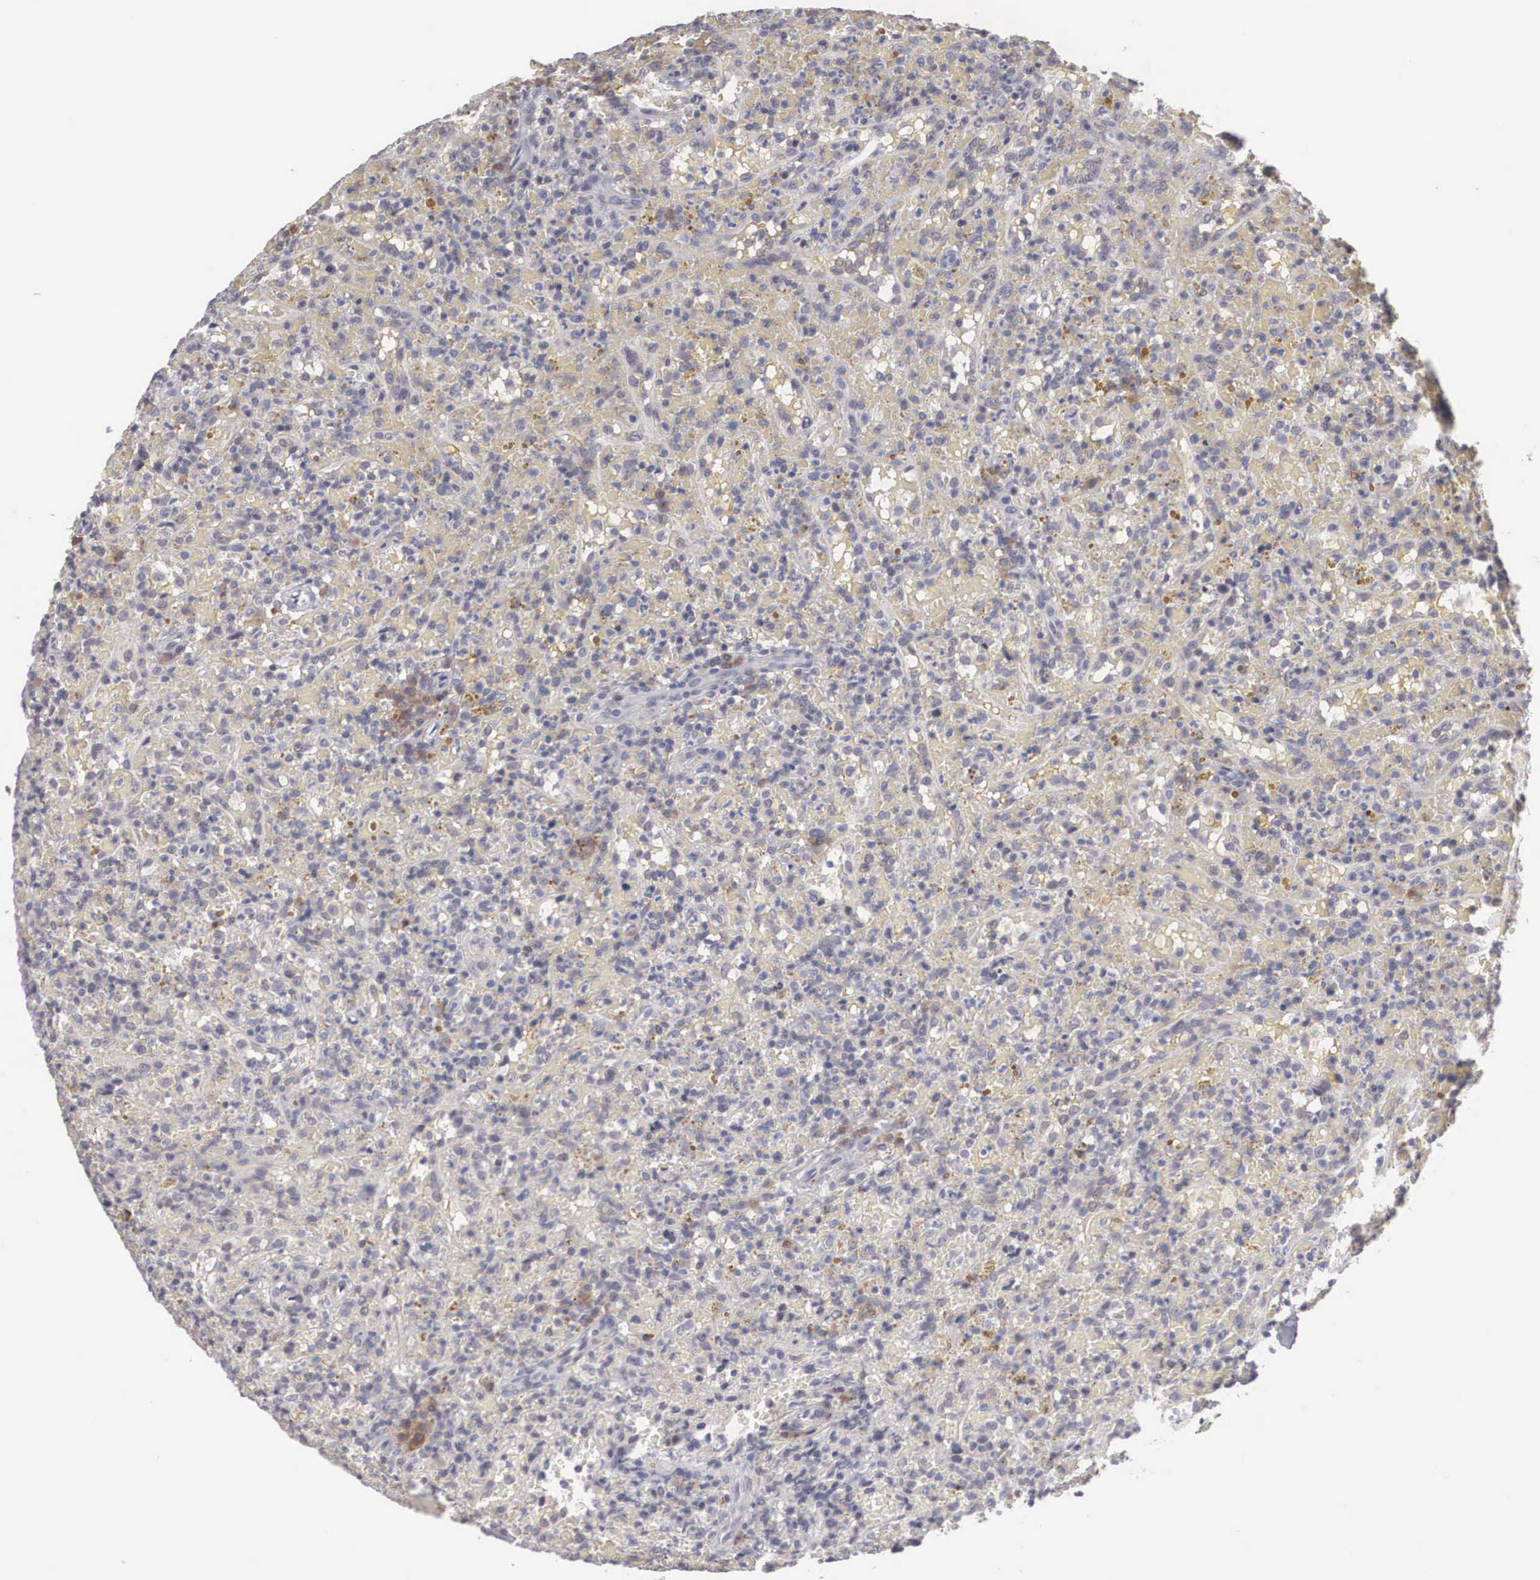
{"staining": {"intensity": "negative", "quantity": "none", "location": "none"}, "tissue": "lymphoma", "cell_type": "Tumor cells", "image_type": "cancer", "snomed": [{"axis": "morphology", "description": "Malignant lymphoma, non-Hodgkin's type, High grade"}, {"axis": "topography", "description": "Spleen"}, {"axis": "topography", "description": "Lymph node"}], "caption": "Micrograph shows no significant protein positivity in tumor cells of lymphoma.", "gene": "WDR89", "patient": {"sex": "female", "age": 70}}